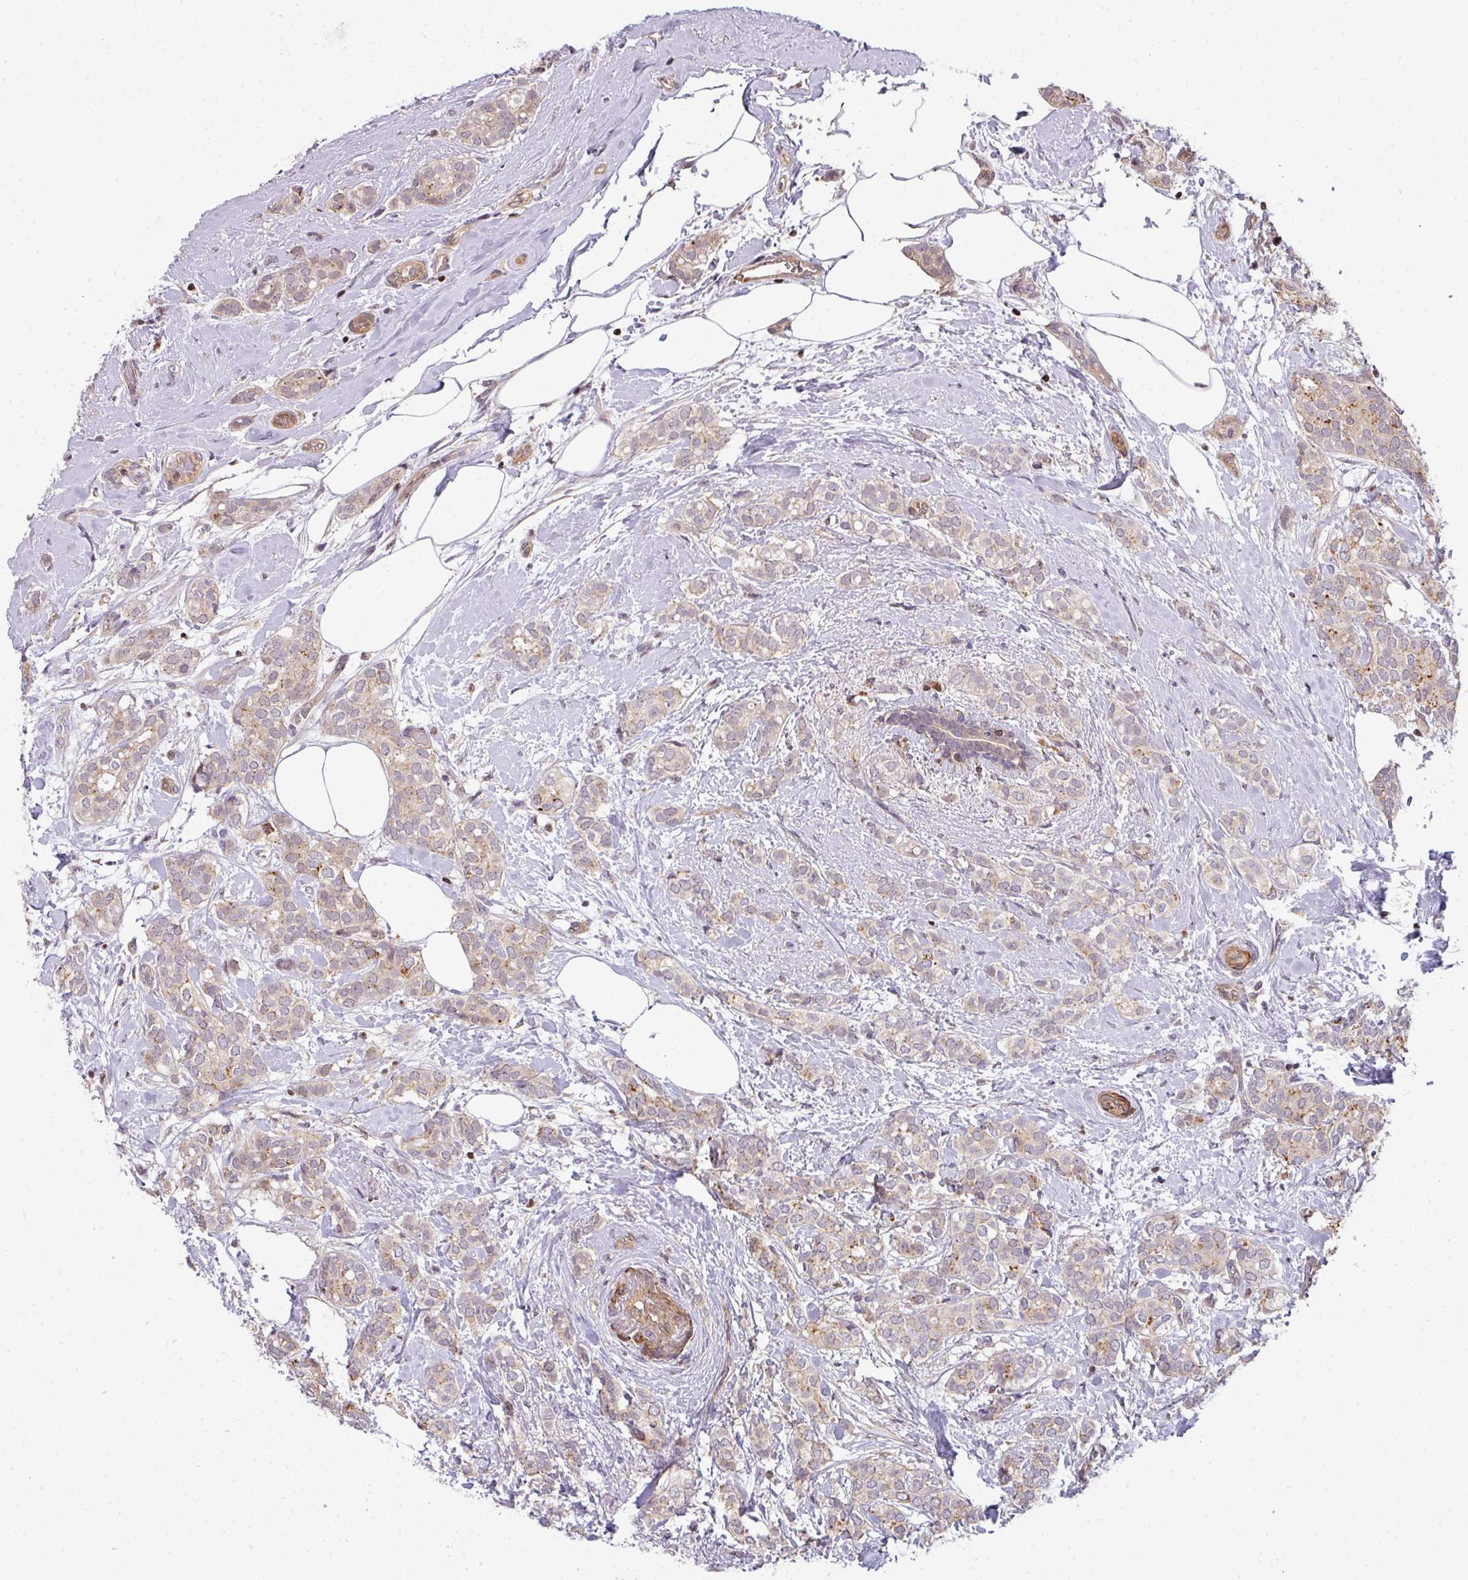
{"staining": {"intensity": "weak", "quantity": ">75%", "location": "cytoplasmic/membranous"}, "tissue": "breast cancer", "cell_type": "Tumor cells", "image_type": "cancer", "snomed": [{"axis": "morphology", "description": "Duct carcinoma"}, {"axis": "topography", "description": "Breast"}], "caption": "Breast infiltrating ductal carcinoma was stained to show a protein in brown. There is low levels of weak cytoplasmic/membranous positivity in about >75% of tumor cells.", "gene": "STAT5A", "patient": {"sex": "female", "age": 73}}